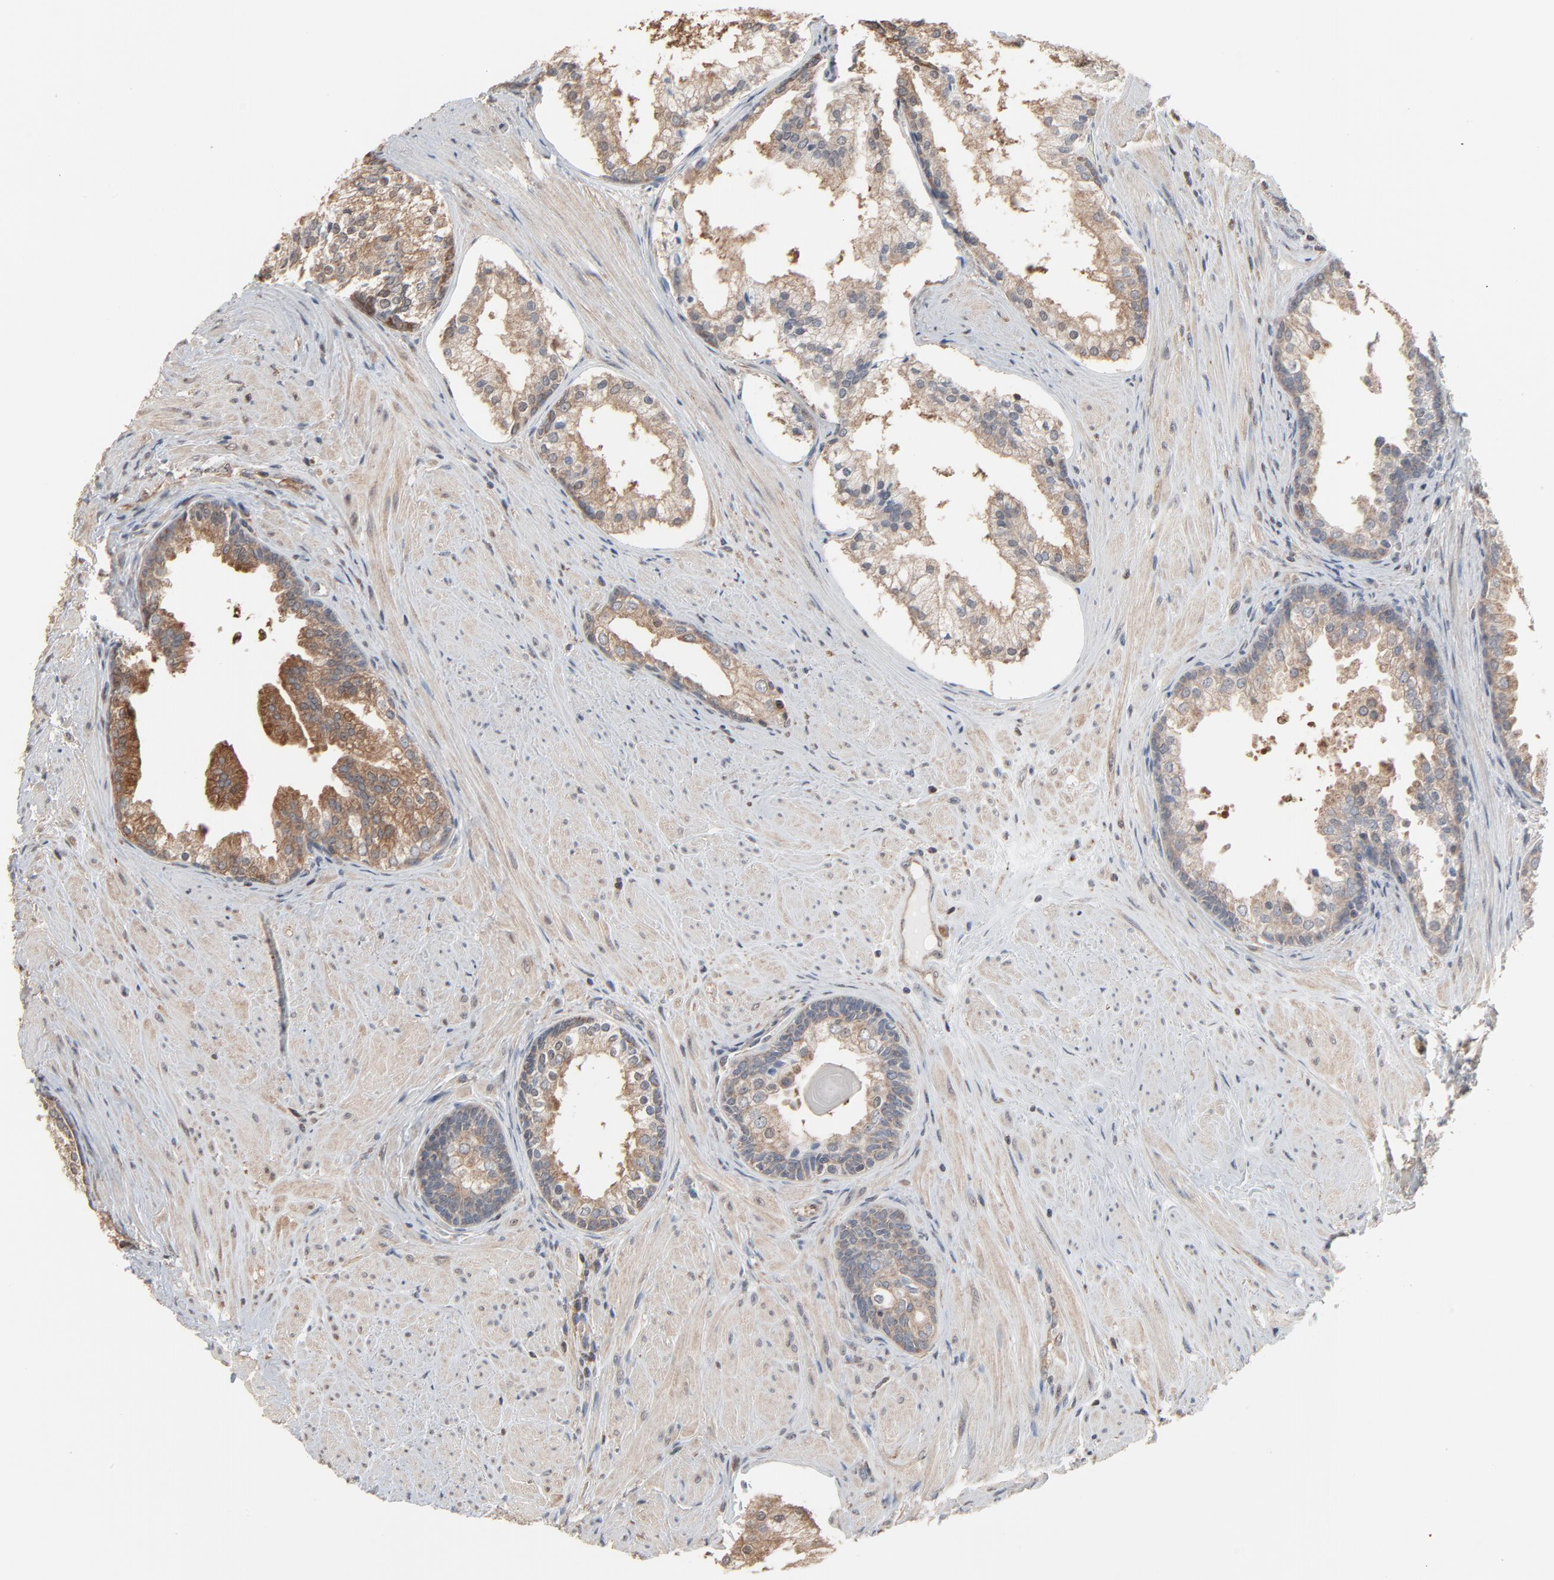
{"staining": {"intensity": "moderate", "quantity": ">75%", "location": "cytoplasmic/membranous"}, "tissue": "prostate cancer", "cell_type": "Tumor cells", "image_type": "cancer", "snomed": [{"axis": "morphology", "description": "Adenocarcinoma, Medium grade"}, {"axis": "topography", "description": "Prostate"}], "caption": "IHC photomicrograph of neoplastic tissue: prostate medium-grade adenocarcinoma stained using immunohistochemistry exhibits medium levels of moderate protein expression localized specifically in the cytoplasmic/membranous of tumor cells, appearing as a cytoplasmic/membranous brown color.", "gene": "CCT5", "patient": {"sex": "male", "age": 70}}